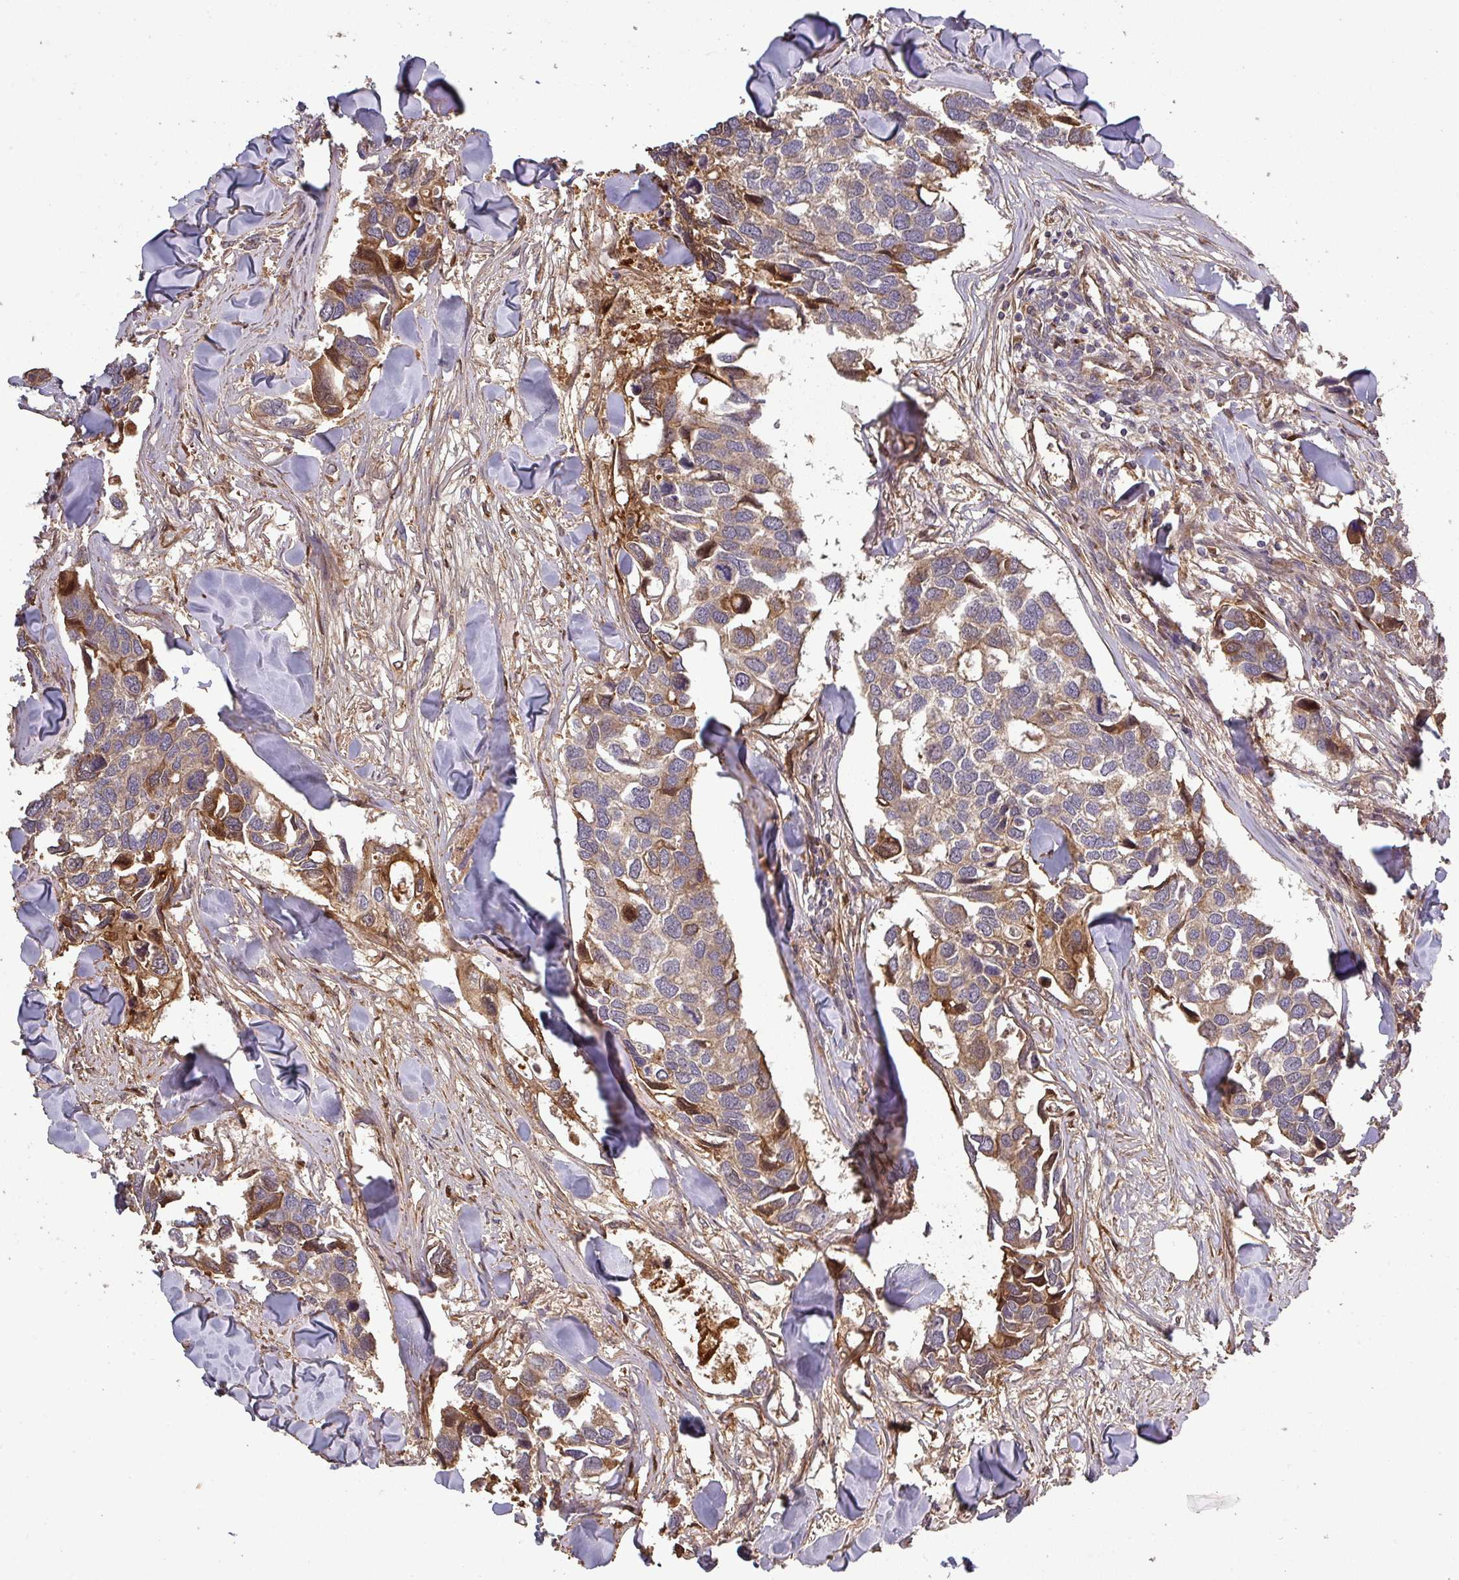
{"staining": {"intensity": "moderate", "quantity": "<25%", "location": "cytoplasmic/membranous"}, "tissue": "breast cancer", "cell_type": "Tumor cells", "image_type": "cancer", "snomed": [{"axis": "morphology", "description": "Duct carcinoma"}, {"axis": "topography", "description": "Breast"}], "caption": "The immunohistochemical stain labels moderate cytoplasmic/membranous positivity in tumor cells of breast cancer (intraductal carcinoma) tissue.", "gene": "ISLR", "patient": {"sex": "female", "age": 83}}